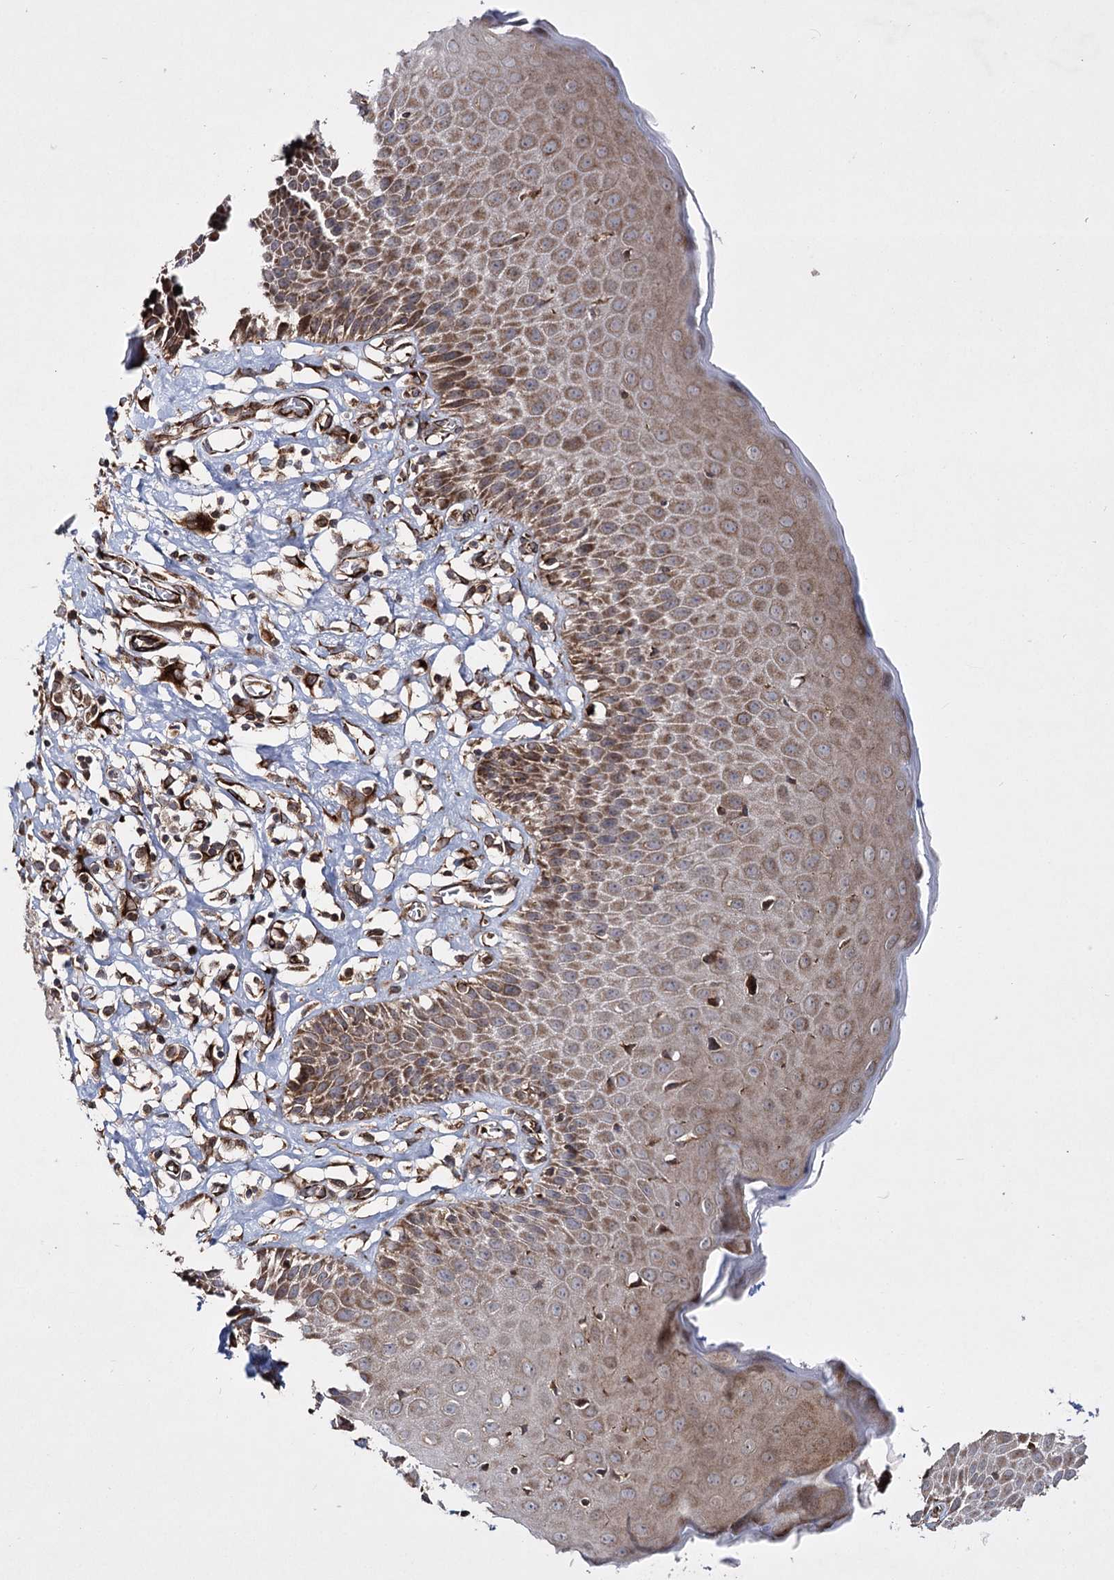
{"staining": {"intensity": "moderate", "quantity": ">75%", "location": "cytoplasmic/membranous"}, "tissue": "skin", "cell_type": "Epidermal cells", "image_type": "normal", "snomed": [{"axis": "morphology", "description": "Normal tissue, NOS"}, {"axis": "topography", "description": "Vulva"}], "caption": "Epidermal cells exhibit medium levels of moderate cytoplasmic/membranous expression in approximately >75% of cells in benign human skin.", "gene": "HECTD2", "patient": {"sex": "female", "age": 68}}